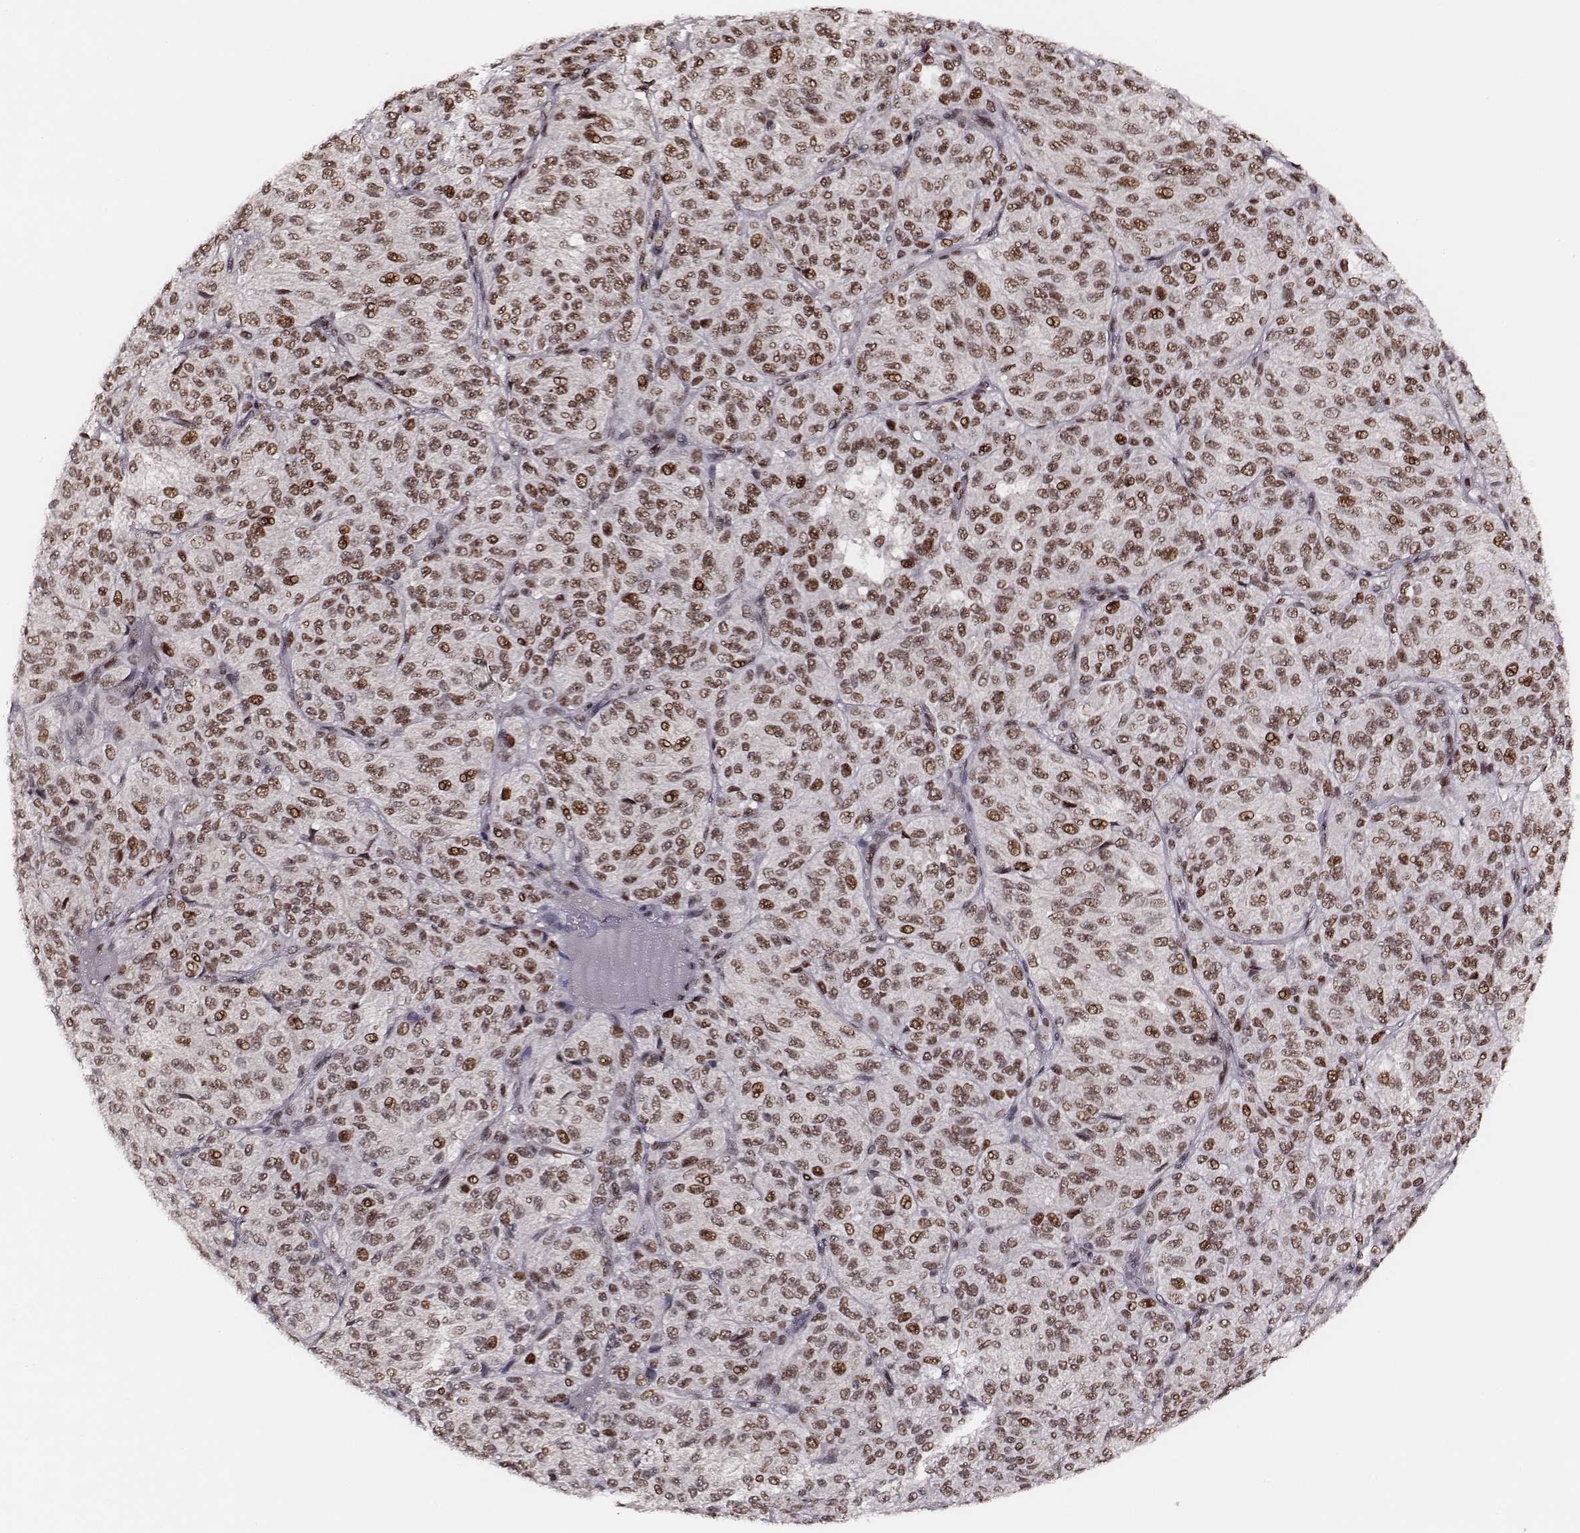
{"staining": {"intensity": "moderate", "quantity": ">75%", "location": "nuclear"}, "tissue": "melanoma", "cell_type": "Tumor cells", "image_type": "cancer", "snomed": [{"axis": "morphology", "description": "Malignant melanoma, Metastatic site"}, {"axis": "topography", "description": "Brain"}], "caption": "Malignant melanoma (metastatic site) tissue displays moderate nuclear staining in approximately >75% of tumor cells, visualized by immunohistochemistry.", "gene": "PPARA", "patient": {"sex": "female", "age": 56}}